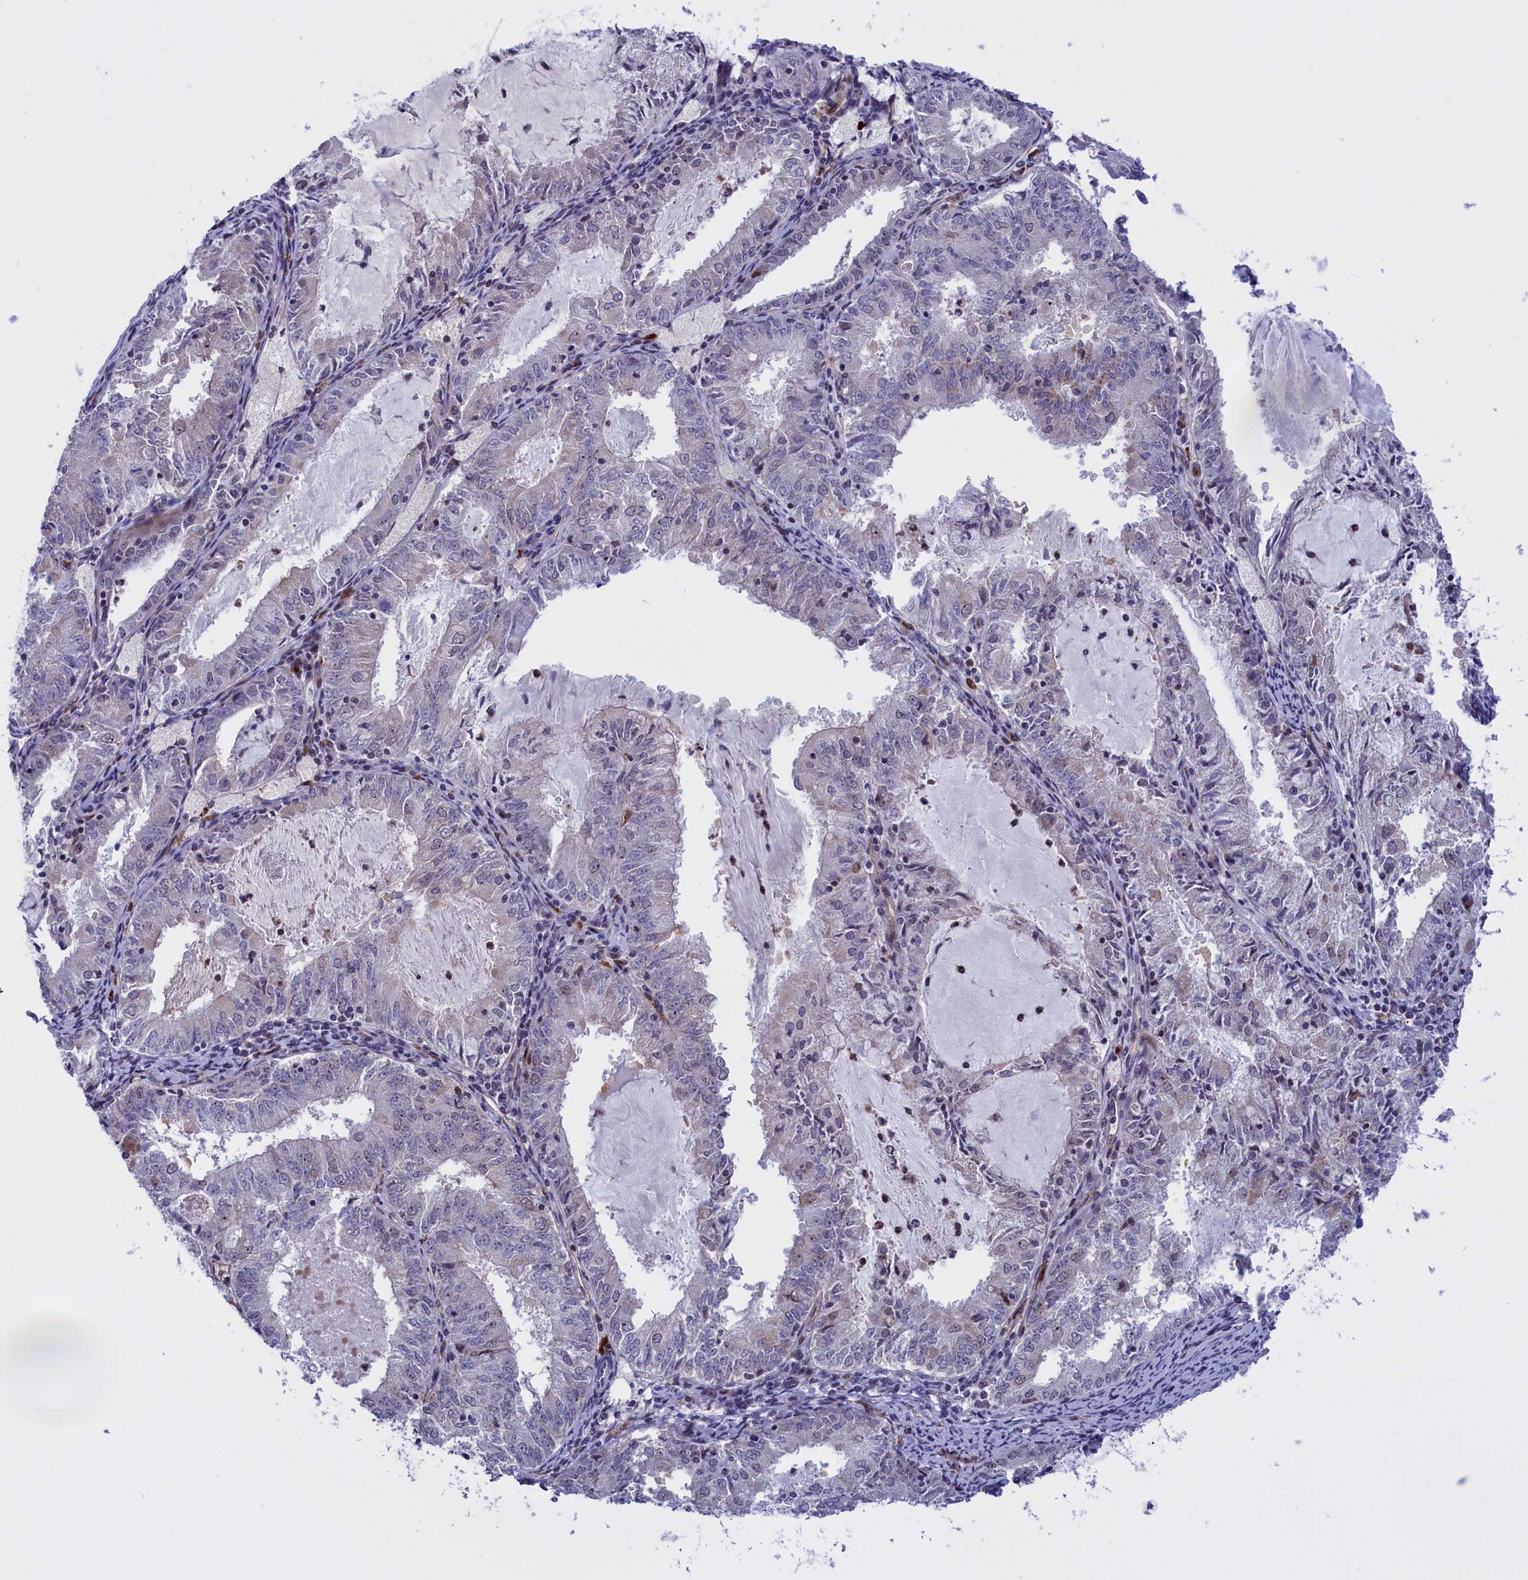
{"staining": {"intensity": "weak", "quantity": "<25%", "location": "nuclear"}, "tissue": "endometrial cancer", "cell_type": "Tumor cells", "image_type": "cancer", "snomed": [{"axis": "morphology", "description": "Adenocarcinoma, NOS"}, {"axis": "topography", "description": "Endometrium"}], "caption": "Immunohistochemical staining of endometrial cancer shows no significant staining in tumor cells. (Brightfield microscopy of DAB immunohistochemistry at high magnification).", "gene": "MPND", "patient": {"sex": "female", "age": 57}}